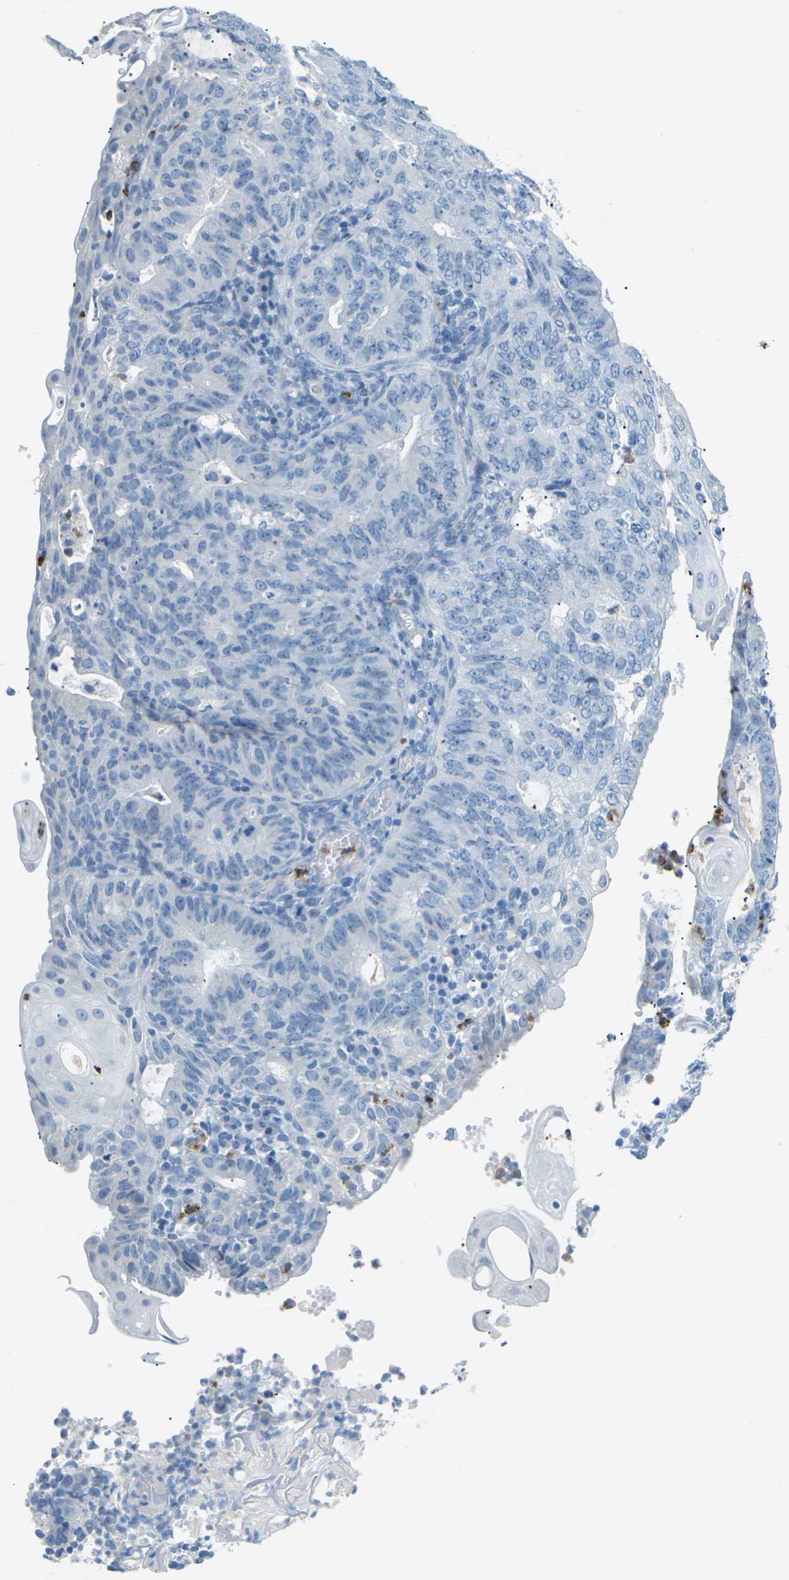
{"staining": {"intensity": "negative", "quantity": "none", "location": "none"}, "tissue": "endometrial cancer", "cell_type": "Tumor cells", "image_type": "cancer", "snomed": [{"axis": "morphology", "description": "Adenocarcinoma, NOS"}, {"axis": "topography", "description": "Endometrium"}], "caption": "Adenocarcinoma (endometrial) was stained to show a protein in brown. There is no significant staining in tumor cells.", "gene": "CDH16", "patient": {"sex": "female", "age": 32}}